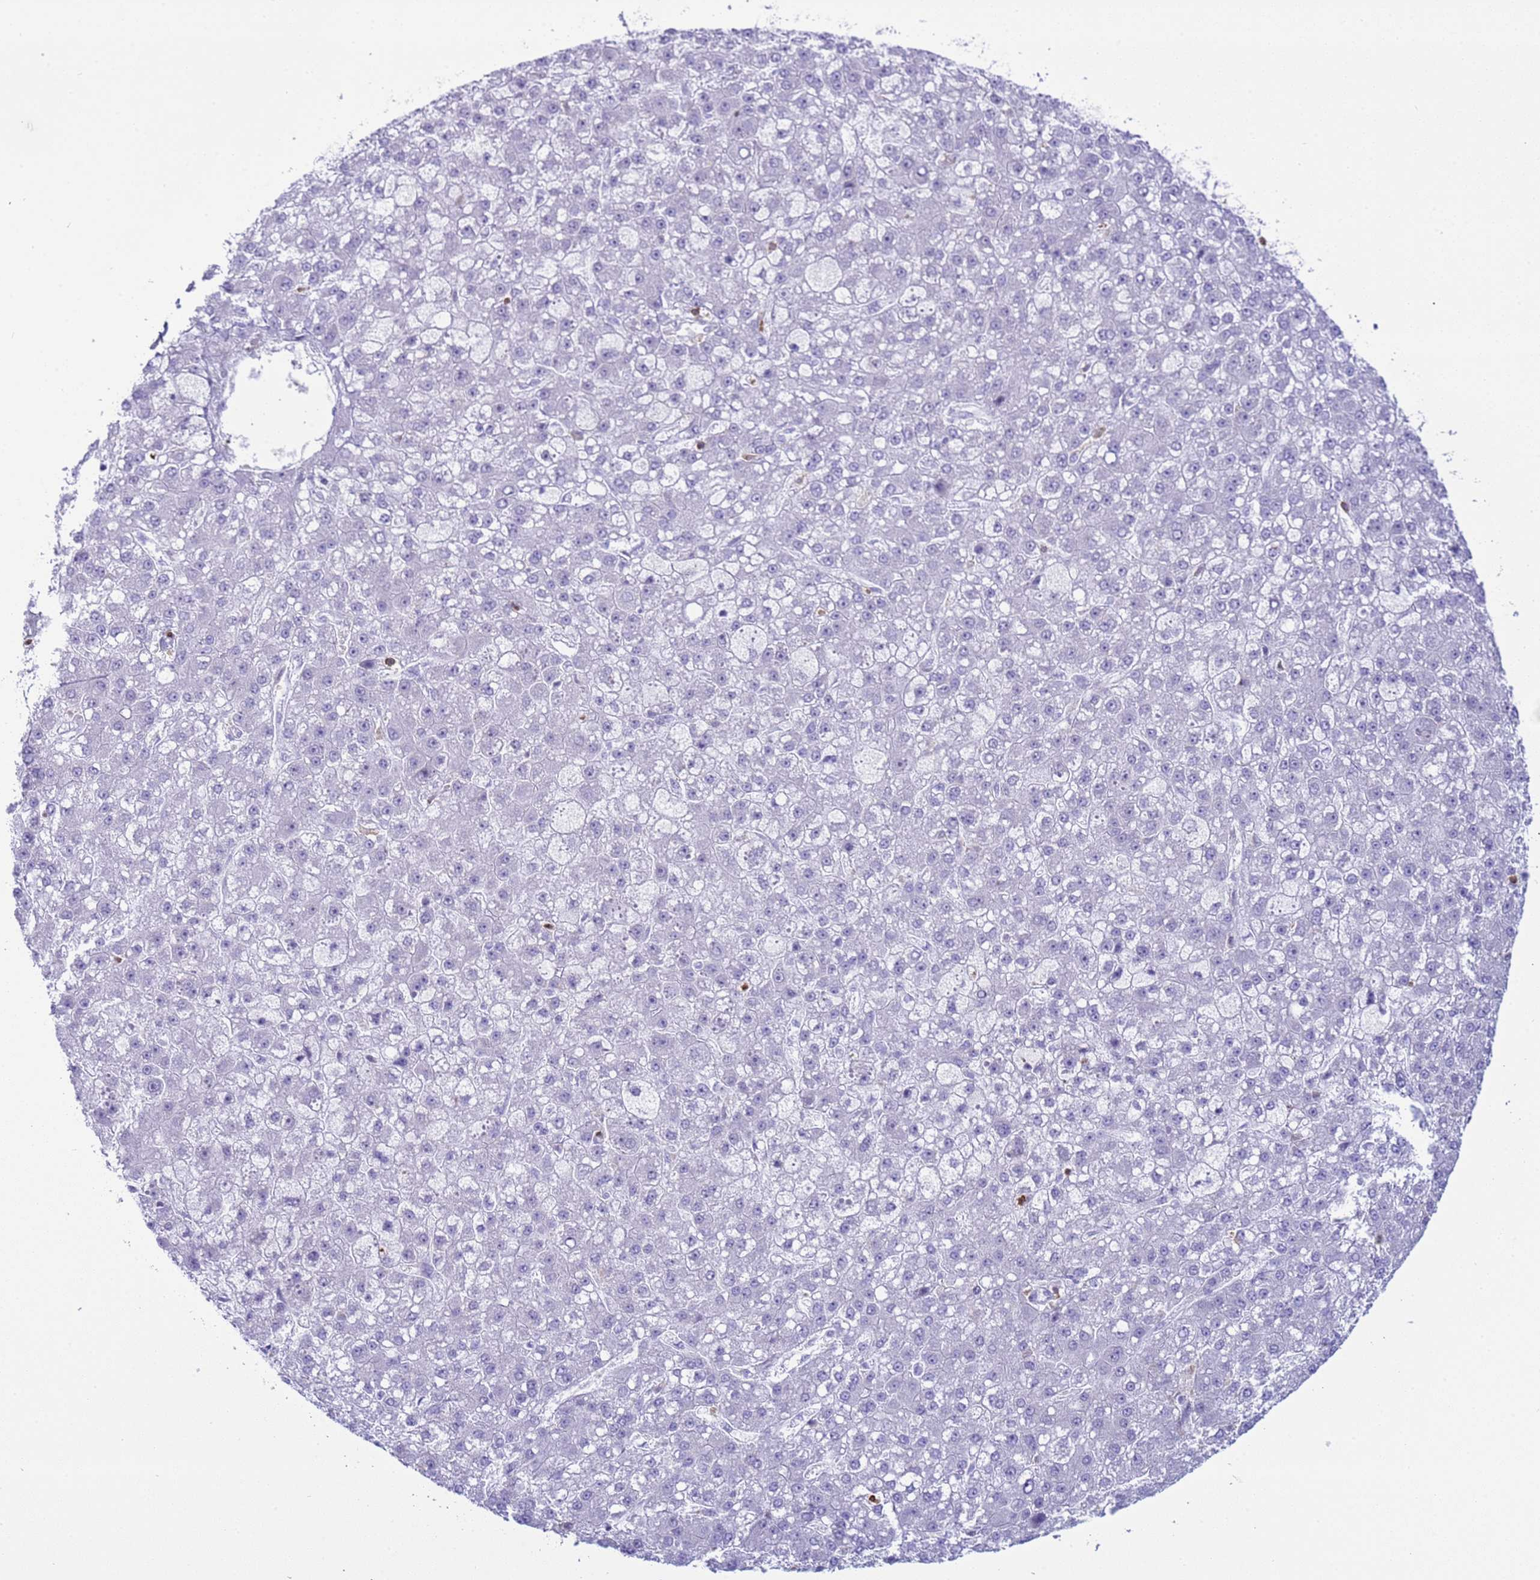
{"staining": {"intensity": "negative", "quantity": "none", "location": "none"}, "tissue": "liver cancer", "cell_type": "Tumor cells", "image_type": "cancer", "snomed": [{"axis": "morphology", "description": "Carcinoma, Hepatocellular, NOS"}, {"axis": "topography", "description": "Liver"}], "caption": "There is no significant staining in tumor cells of liver cancer (hepatocellular carcinoma).", "gene": "IRF5", "patient": {"sex": "male", "age": 67}}